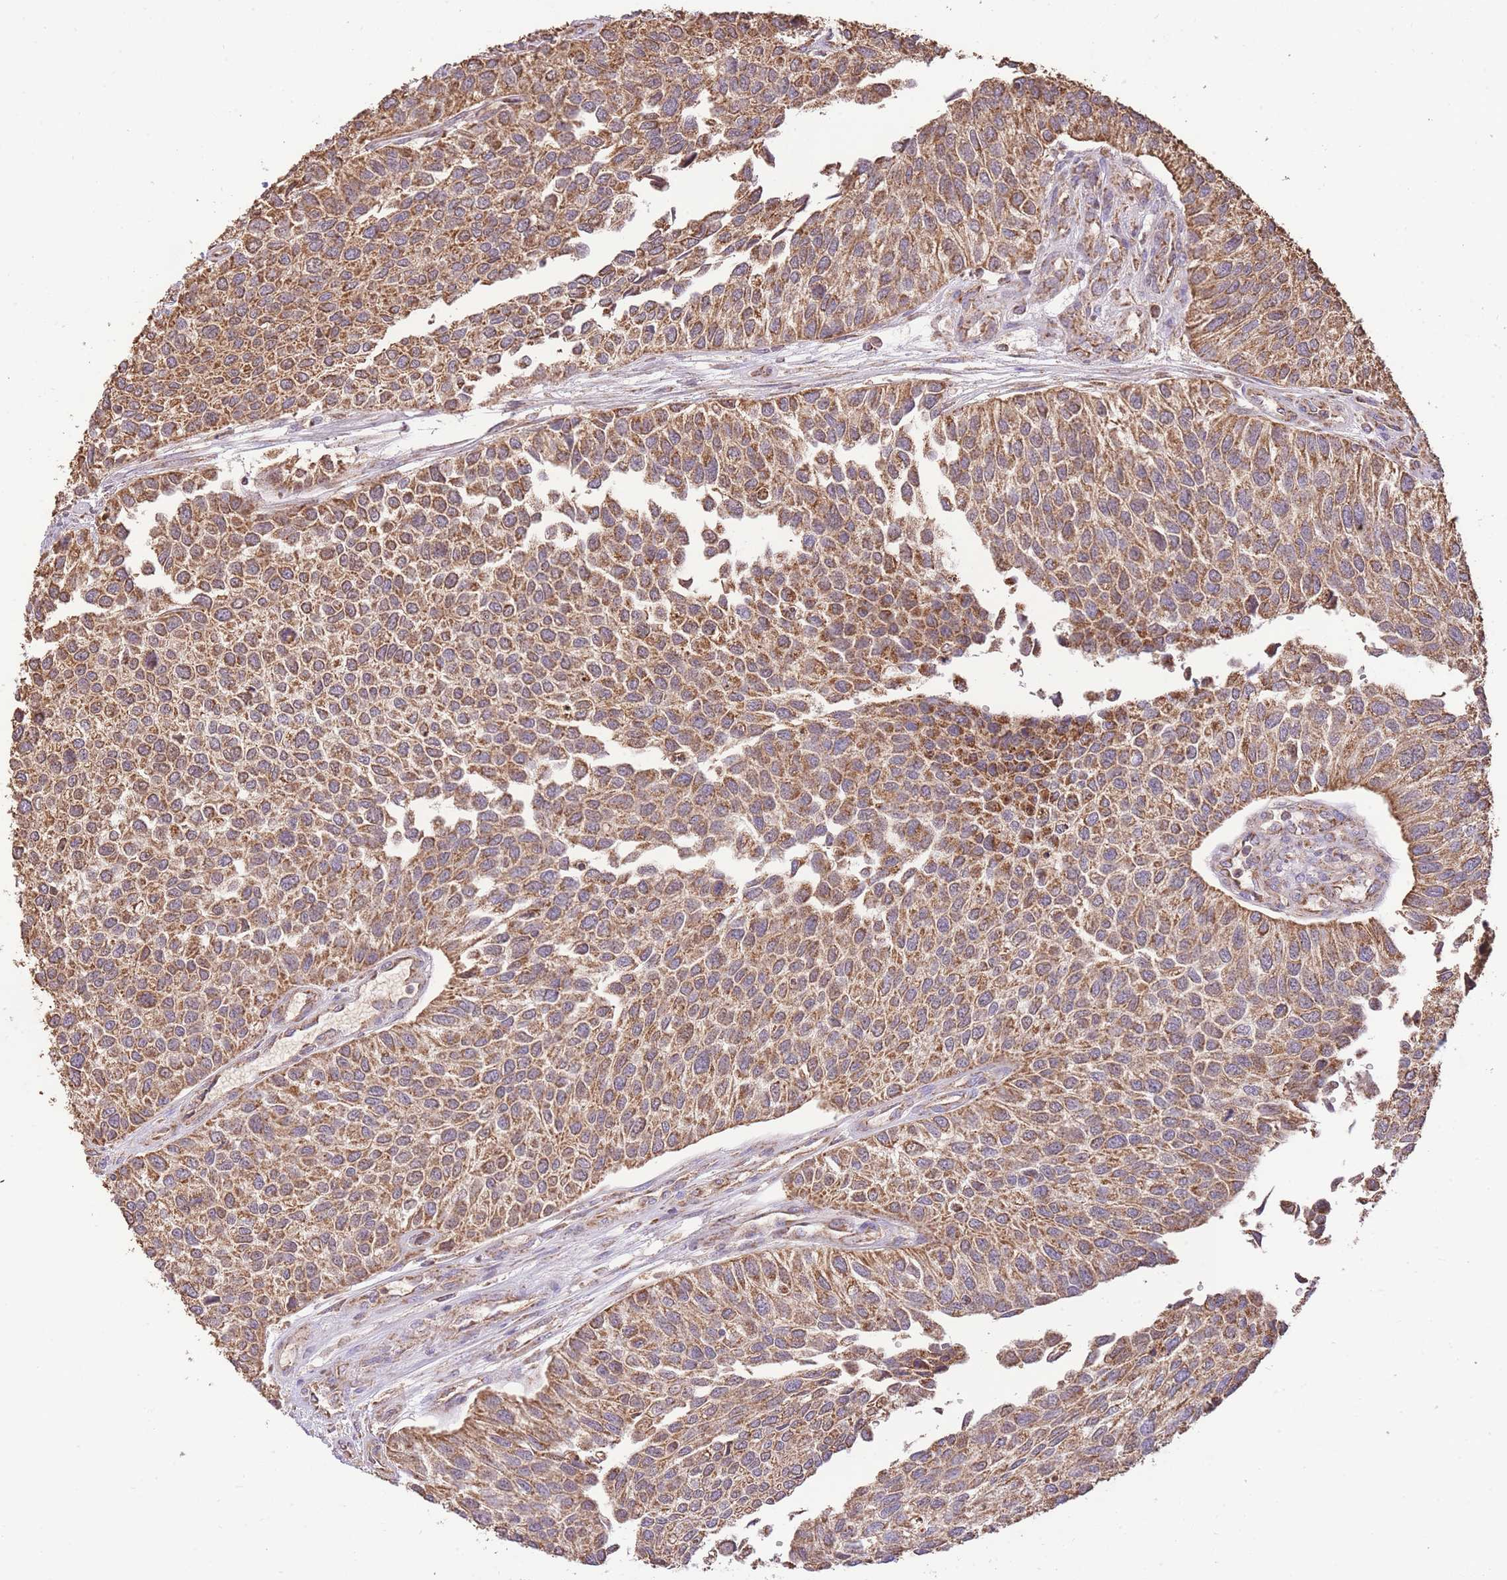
{"staining": {"intensity": "moderate", "quantity": ">75%", "location": "cytoplasmic/membranous"}, "tissue": "urothelial cancer", "cell_type": "Tumor cells", "image_type": "cancer", "snomed": [{"axis": "morphology", "description": "Urothelial carcinoma, NOS"}, {"axis": "topography", "description": "Urinary bladder"}], "caption": "The micrograph exhibits a brown stain indicating the presence of a protein in the cytoplasmic/membranous of tumor cells in transitional cell carcinoma. The protein is shown in brown color, while the nuclei are stained blue.", "gene": "PREP", "patient": {"sex": "male", "age": 55}}